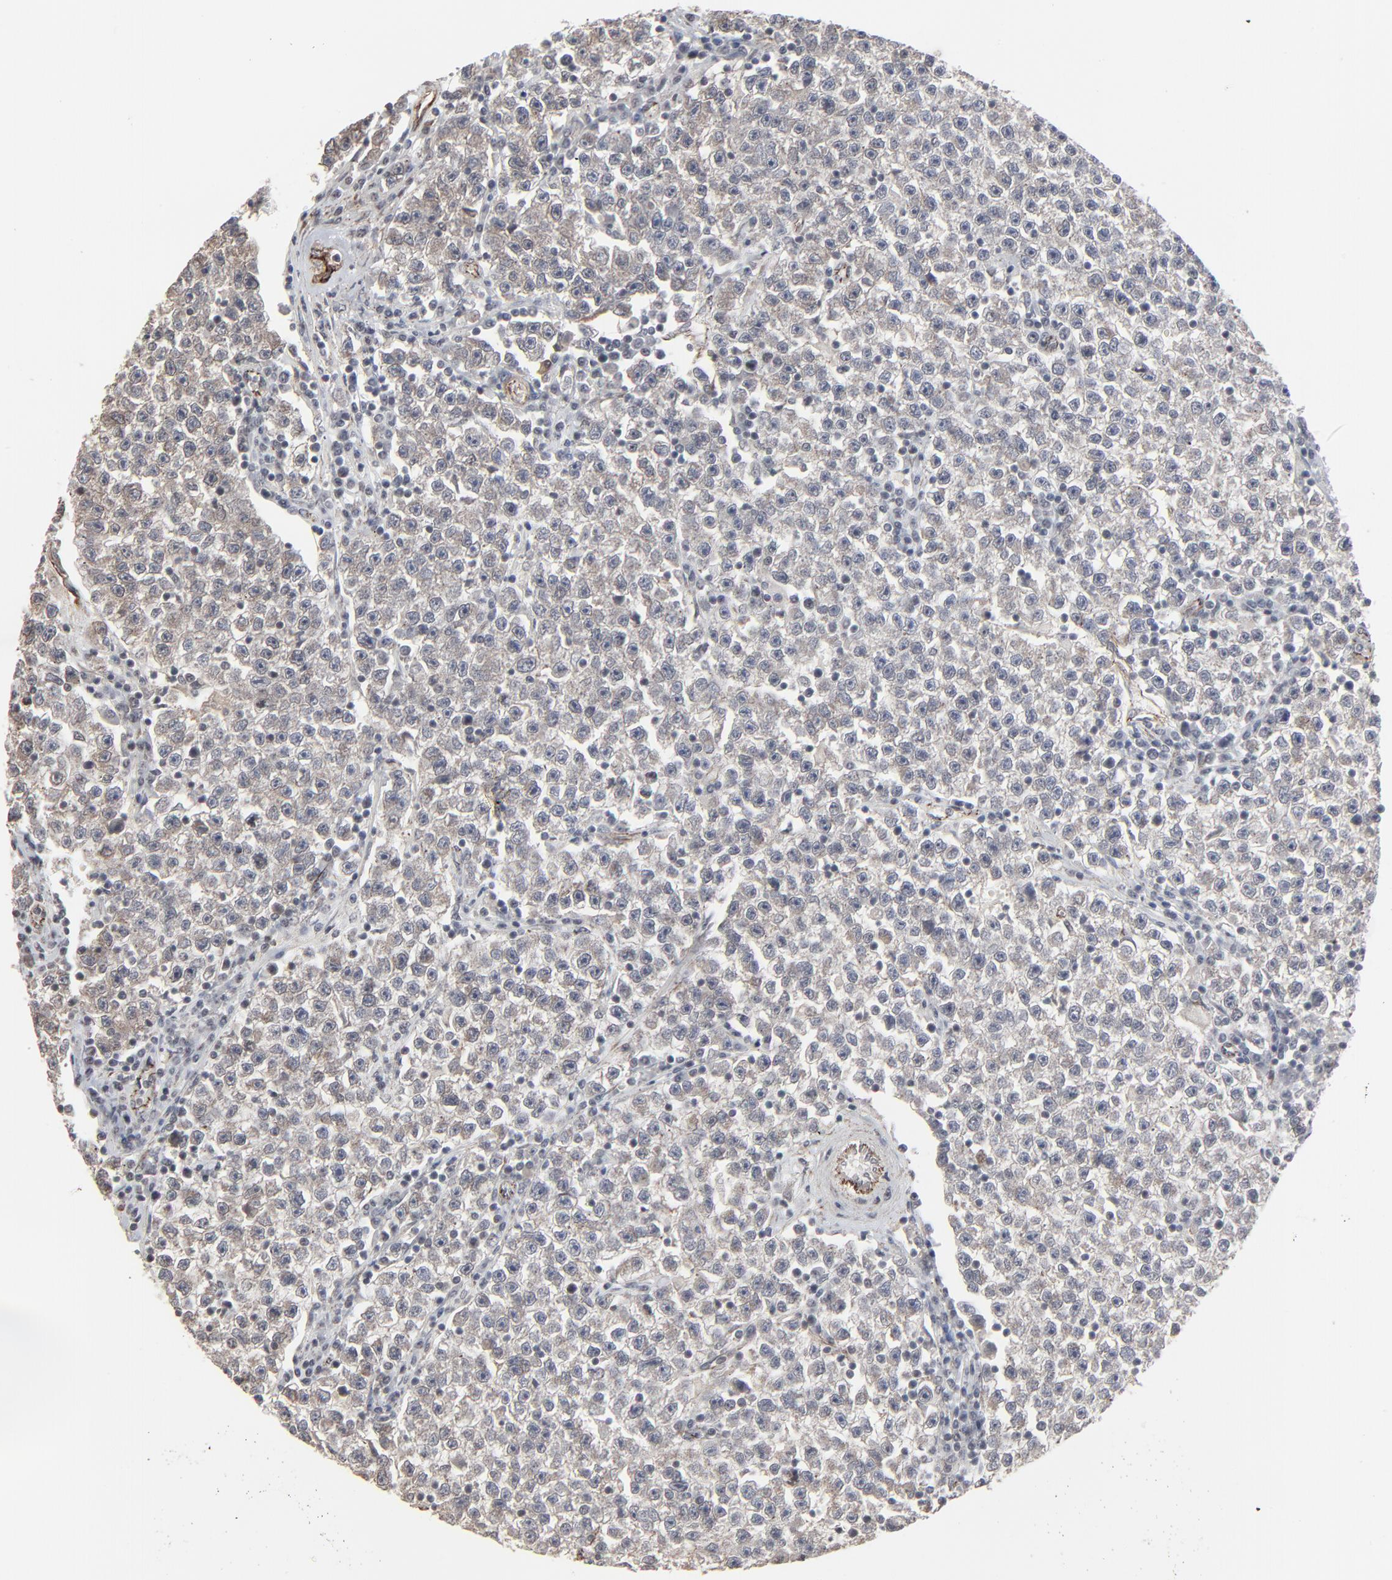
{"staining": {"intensity": "weak", "quantity": "25%-75%", "location": "cytoplasmic/membranous"}, "tissue": "testis cancer", "cell_type": "Tumor cells", "image_type": "cancer", "snomed": [{"axis": "morphology", "description": "Seminoma, NOS"}, {"axis": "topography", "description": "Testis"}], "caption": "High-power microscopy captured an IHC micrograph of testis cancer (seminoma), revealing weak cytoplasmic/membranous positivity in about 25%-75% of tumor cells.", "gene": "CTNND1", "patient": {"sex": "male", "age": 22}}